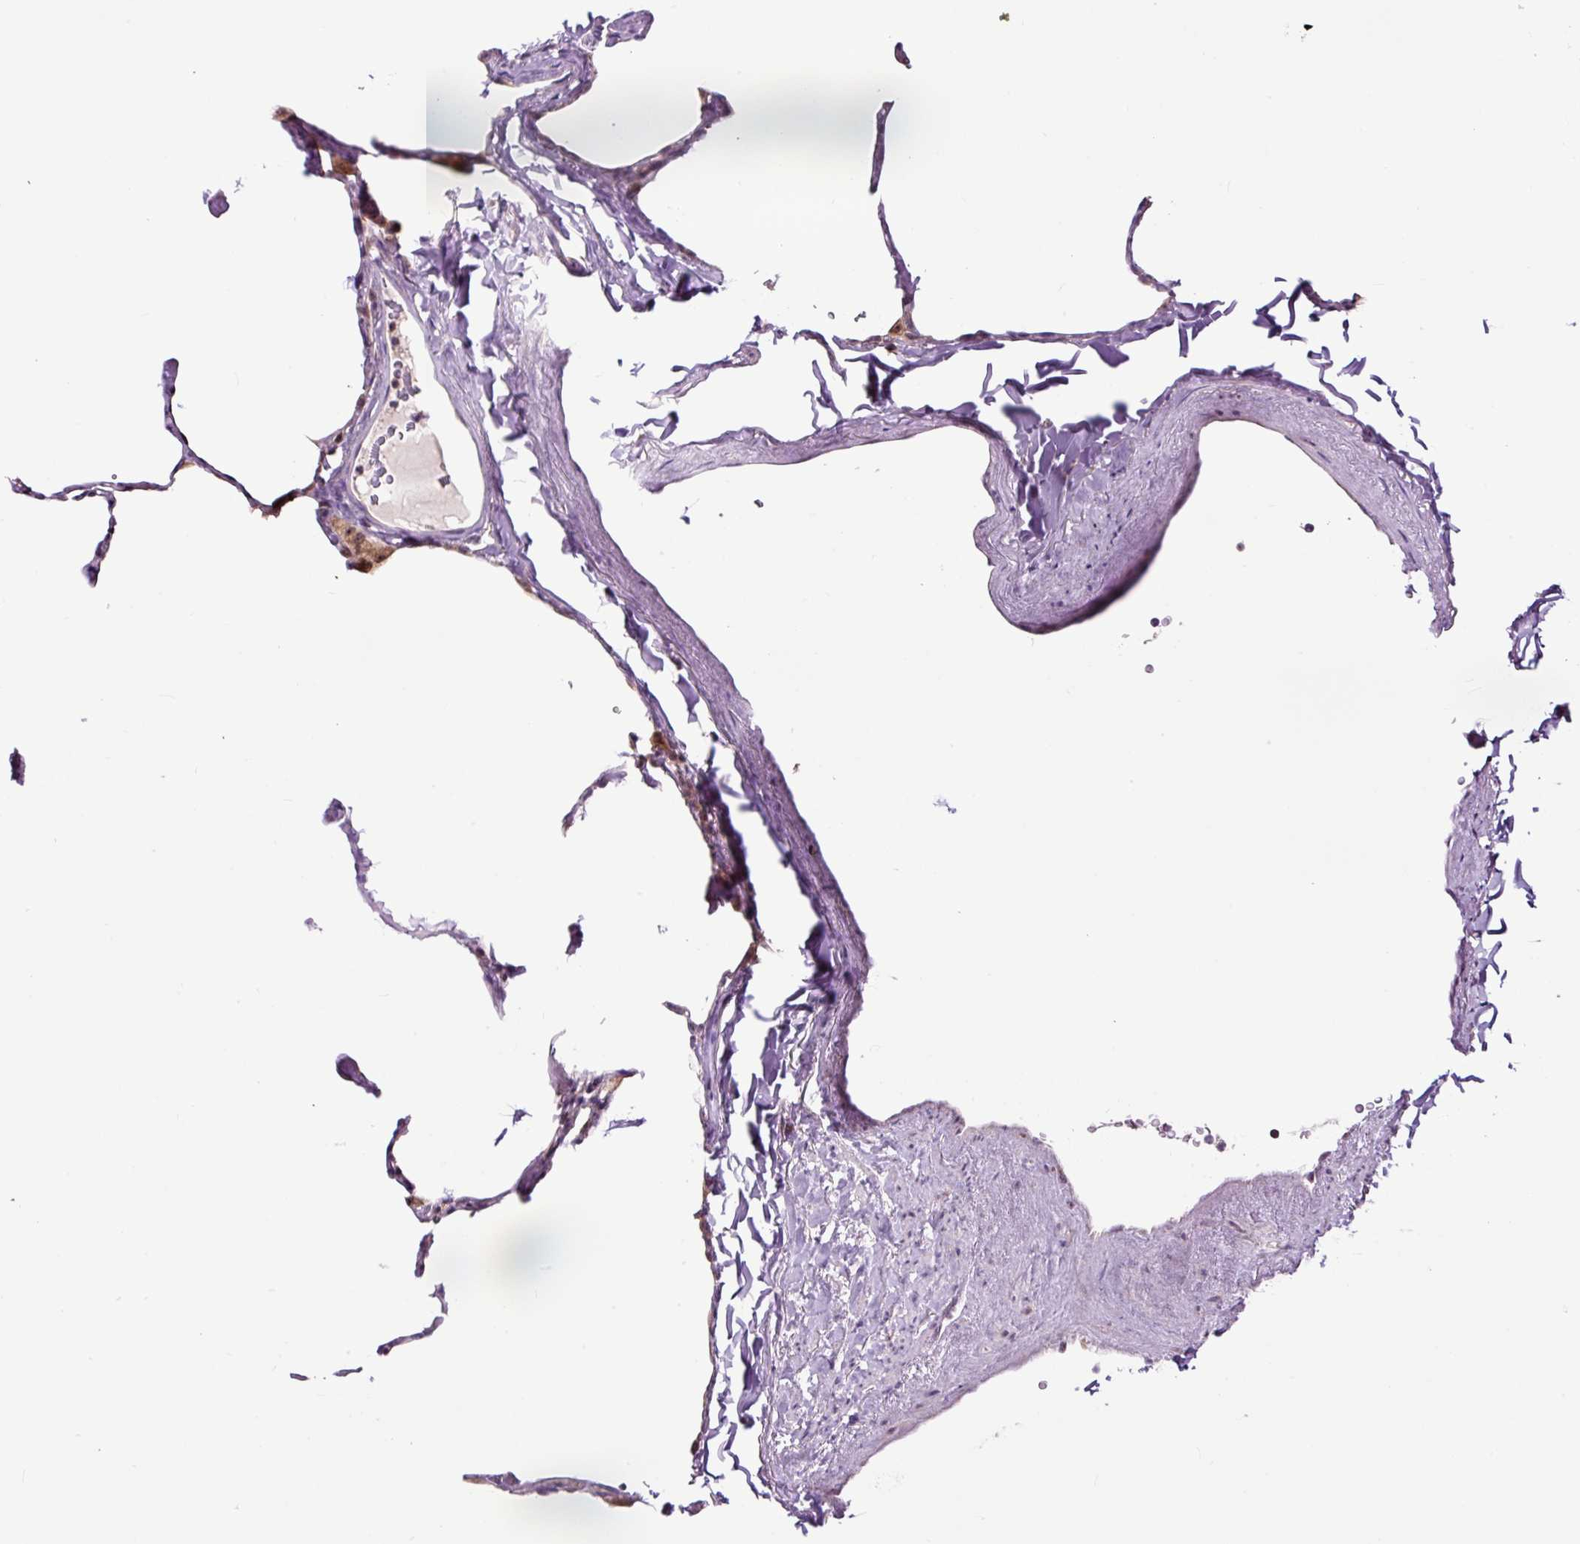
{"staining": {"intensity": "negative", "quantity": "none", "location": "none"}, "tissue": "lung", "cell_type": "Alveolar cells", "image_type": "normal", "snomed": [{"axis": "morphology", "description": "Normal tissue, NOS"}, {"axis": "topography", "description": "Lung"}], "caption": "Normal lung was stained to show a protein in brown. There is no significant staining in alveolar cells. (Brightfield microscopy of DAB (3,3'-diaminobenzidine) IHC at high magnification).", "gene": "NOM1", "patient": {"sex": "male", "age": 65}}